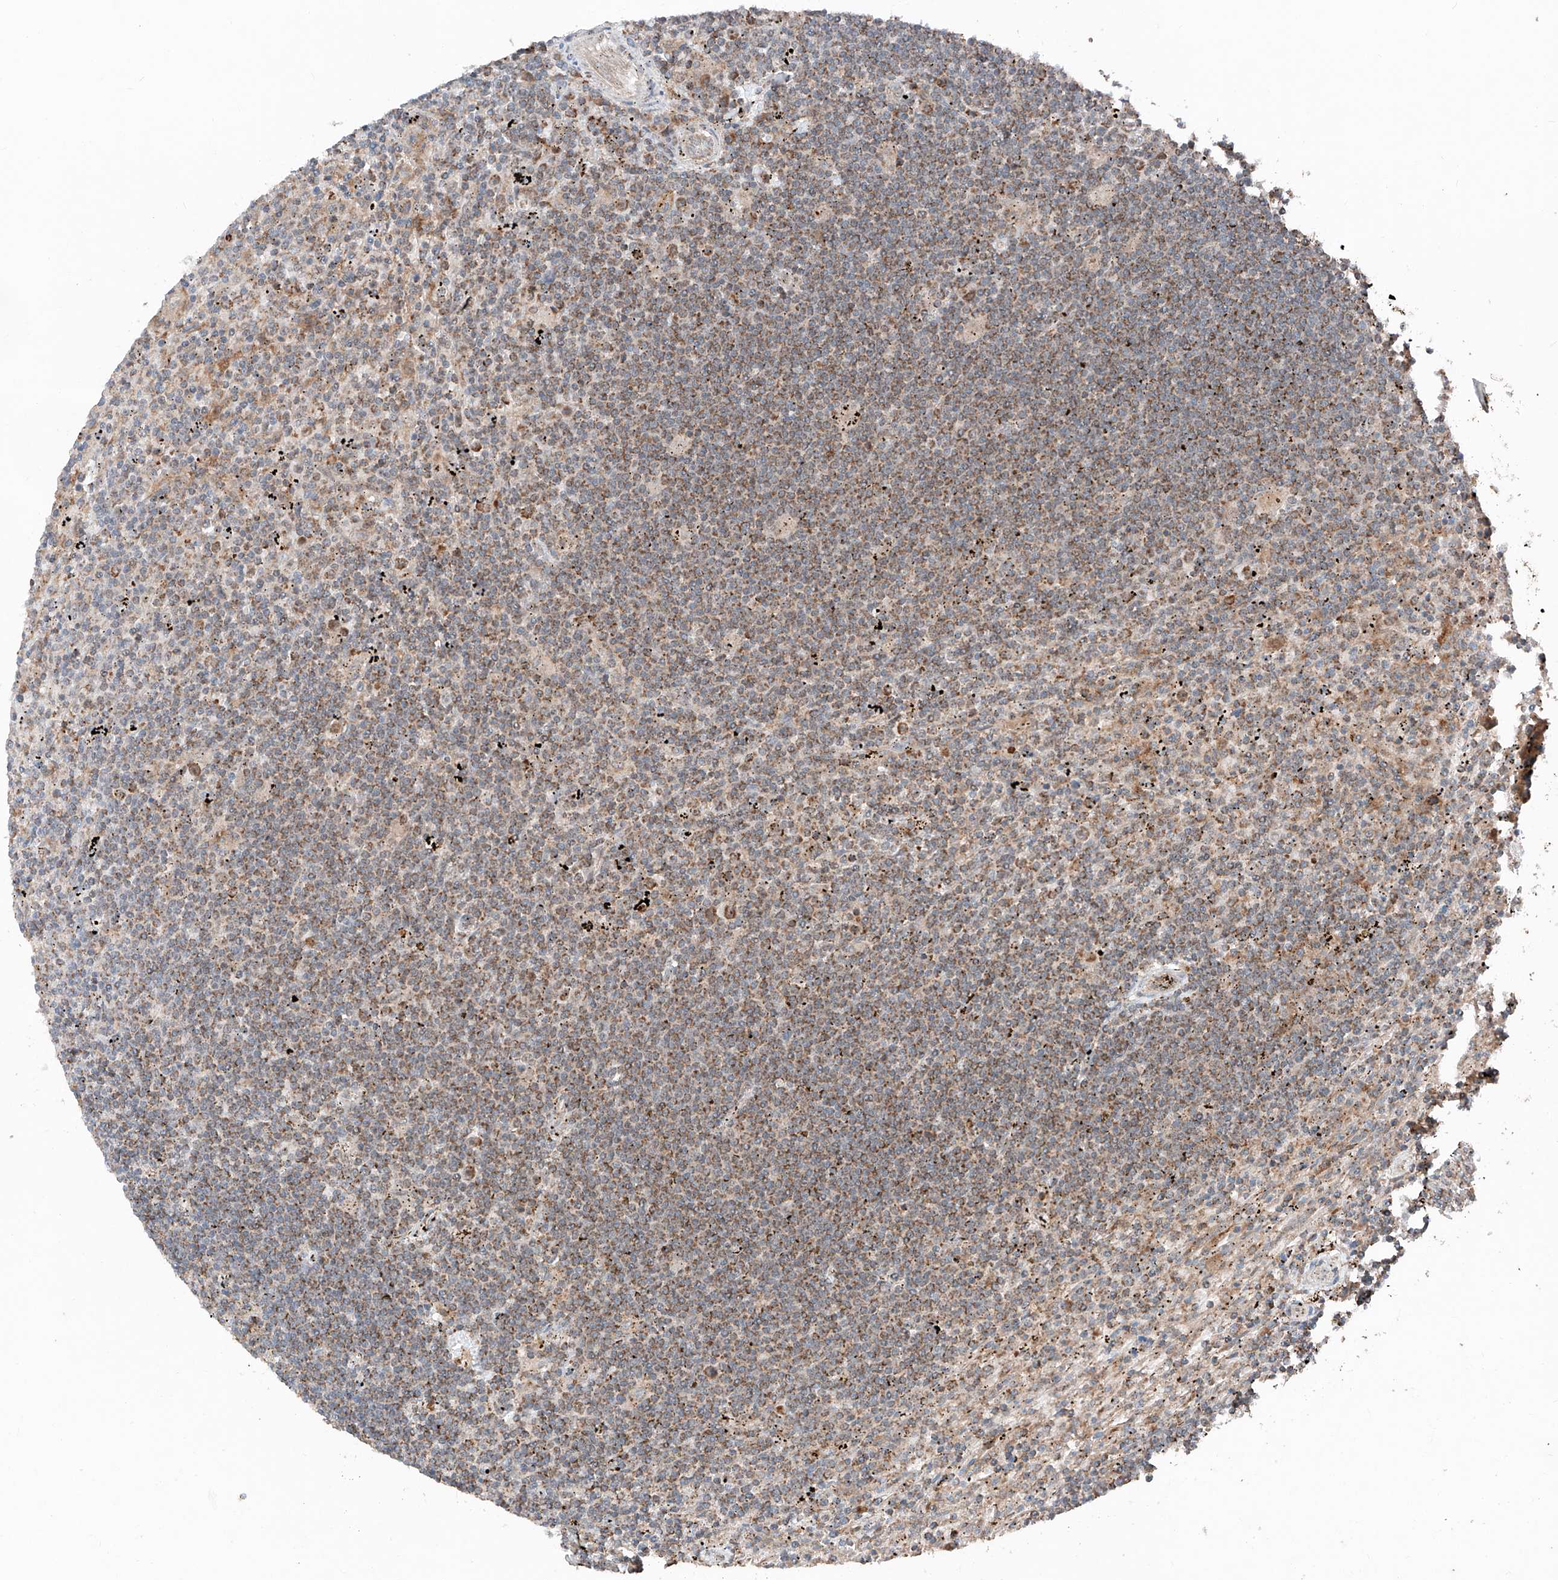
{"staining": {"intensity": "moderate", "quantity": "25%-75%", "location": "cytoplasmic/membranous"}, "tissue": "lymphoma", "cell_type": "Tumor cells", "image_type": "cancer", "snomed": [{"axis": "morphology", "description": "Malignant lymphoma, non-Hodgkin's type, Low grade"}, {"axis": "topography", "description": "Spleen"}], "caption": "Low-grade malignant lymphoma, non-Hodgkin's type stained with IHC demonstrates moderate cytoplasmic/membranous positivity in approximately 25%-75% of tumor cells.", "gene": "ZSCAN29", "patient": {"sex": "male", "age": 76}}